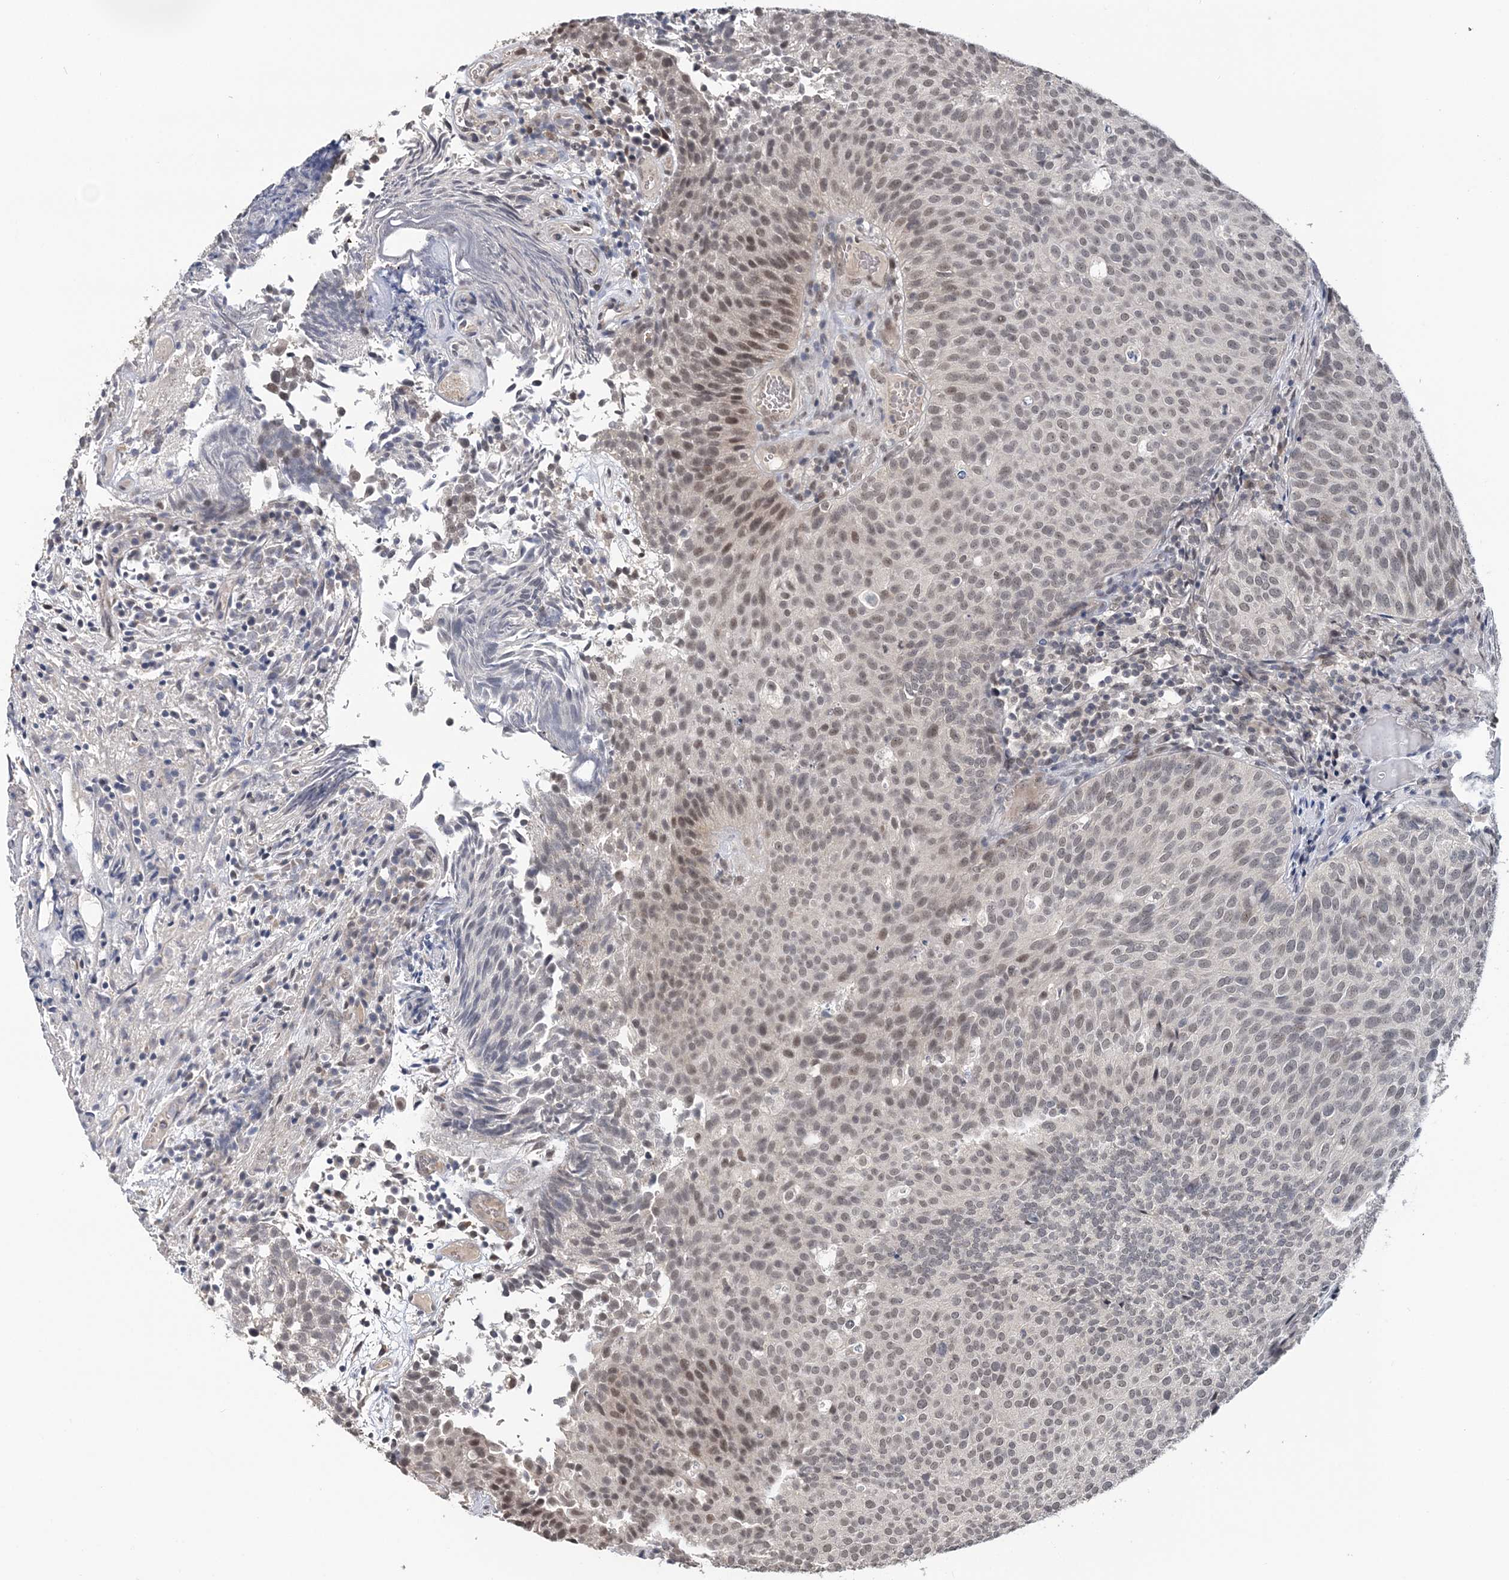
{"staining": {"intensity": "weak", "quantity": "<25%", "location": "nuclear"}, "tissue": "urothelial cancer", "cell_type": "Tumor cells", "image_type": "cancer", "snomed": [{"axis": "morphology", "description": "Urothelial carcinoma, Low grade"}, {"axis": "topography", "description": "Urinary bladder"}], "caption": "High power microscopy histopathology image of an immunohistochemistry histopathology image of urothelial cancer, revealing no significant positivity in tumor cells. (Immunohistochemistry, brightfield microscopy, high magnification).", "gene": "TSHZ2", "patient": {"sex": "male", "age": 86}}